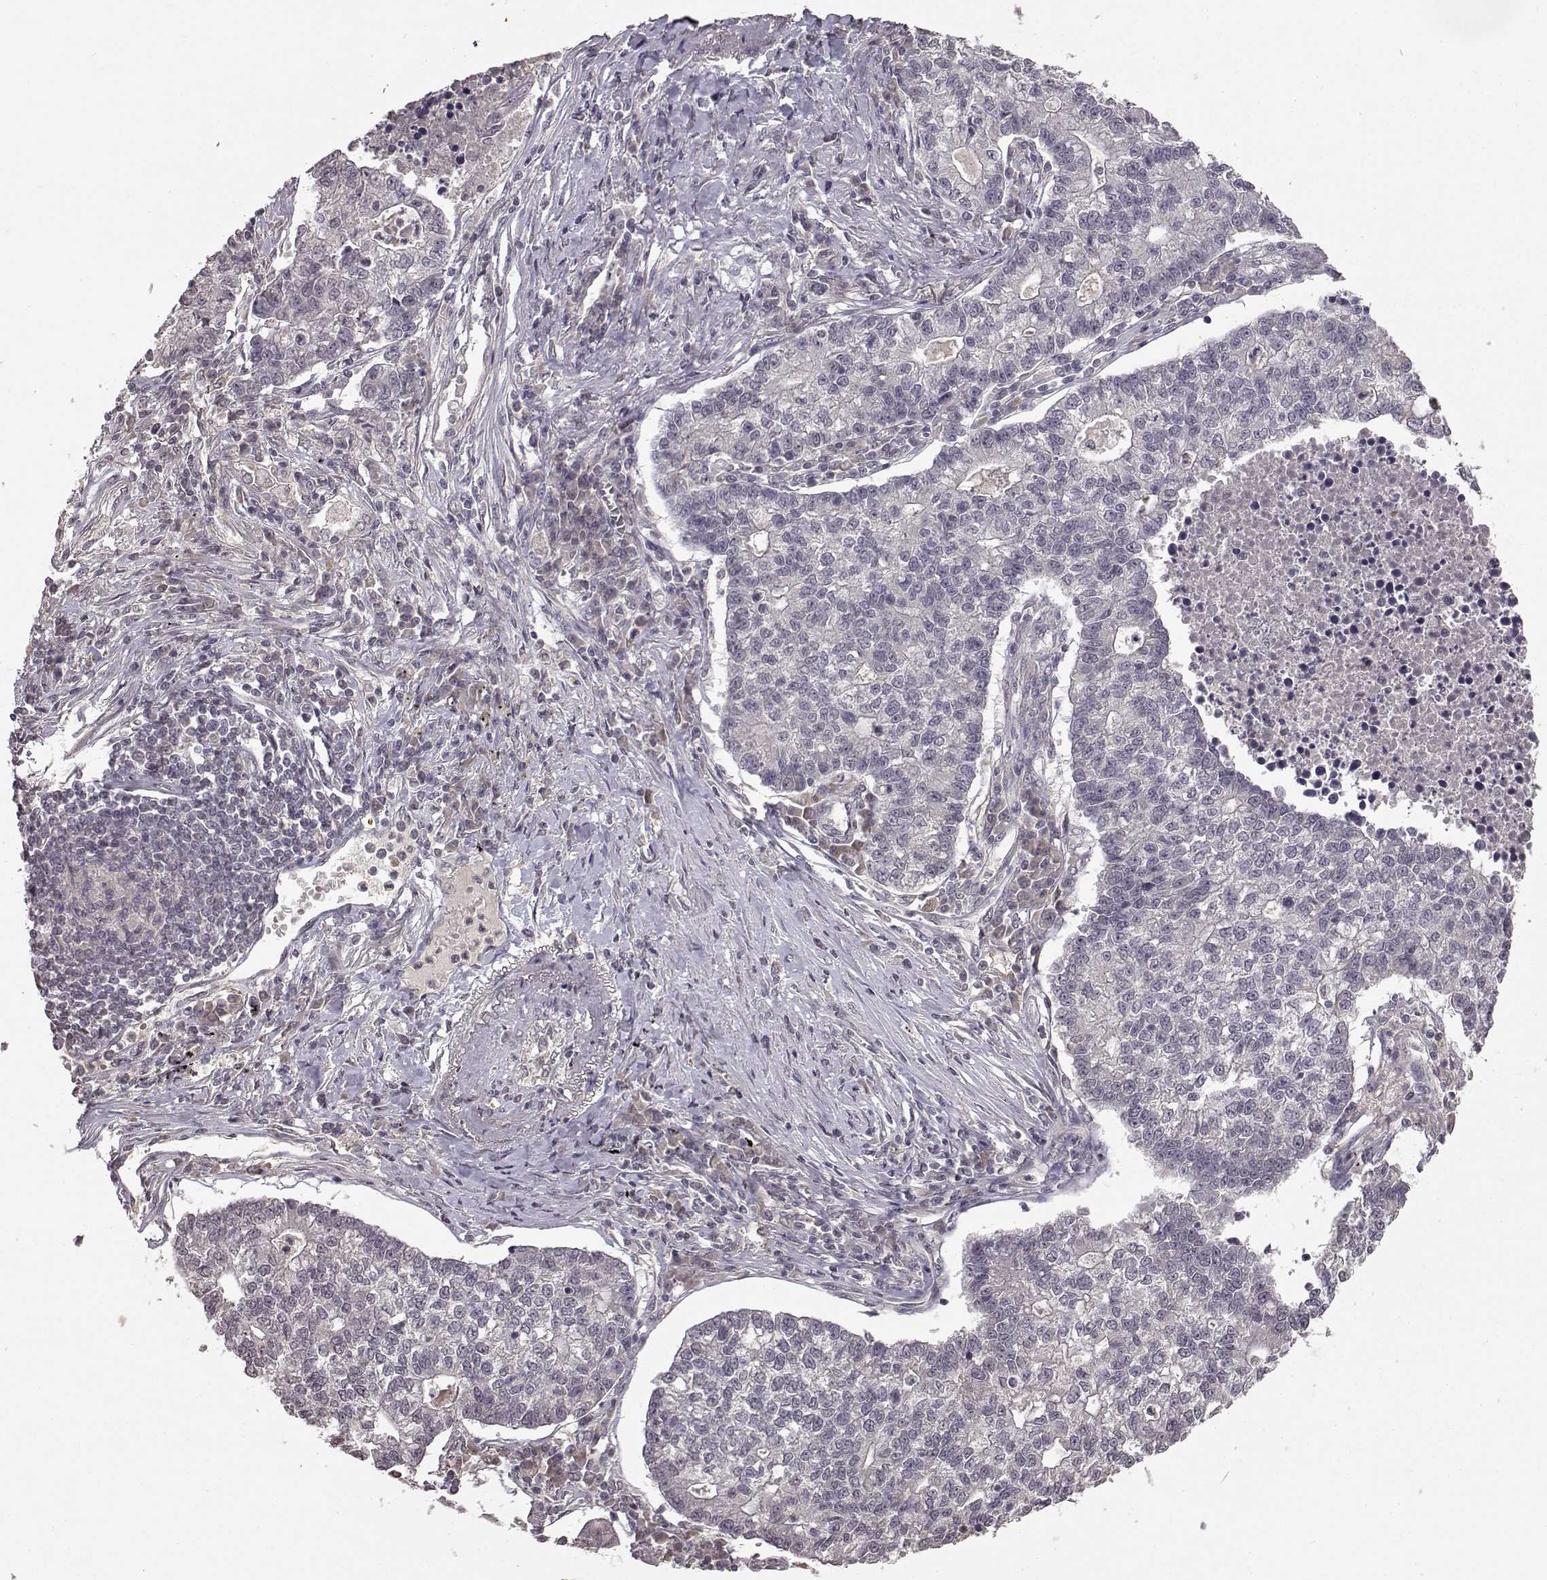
{"staining": {"intensity": "negative", "quantity": "none", "location": "none"}, "tissue": "lung cancer", "cell_type": "Tumor cells", "image_type": "cancer", "snomed": [{"axis": "morphology", "description": "Adenocarcinoma, NOS"}, {"axis": "topography", "description": "Lung"}], "caption": "A high-resolution micrograph shows immunohistochemistry staining of lung cancer (adenocarcinoma), which demonstrates no significant positivity in tumor cells.", "gene": "NTRK2", "patient": {"sex": "male", "age": 57}}